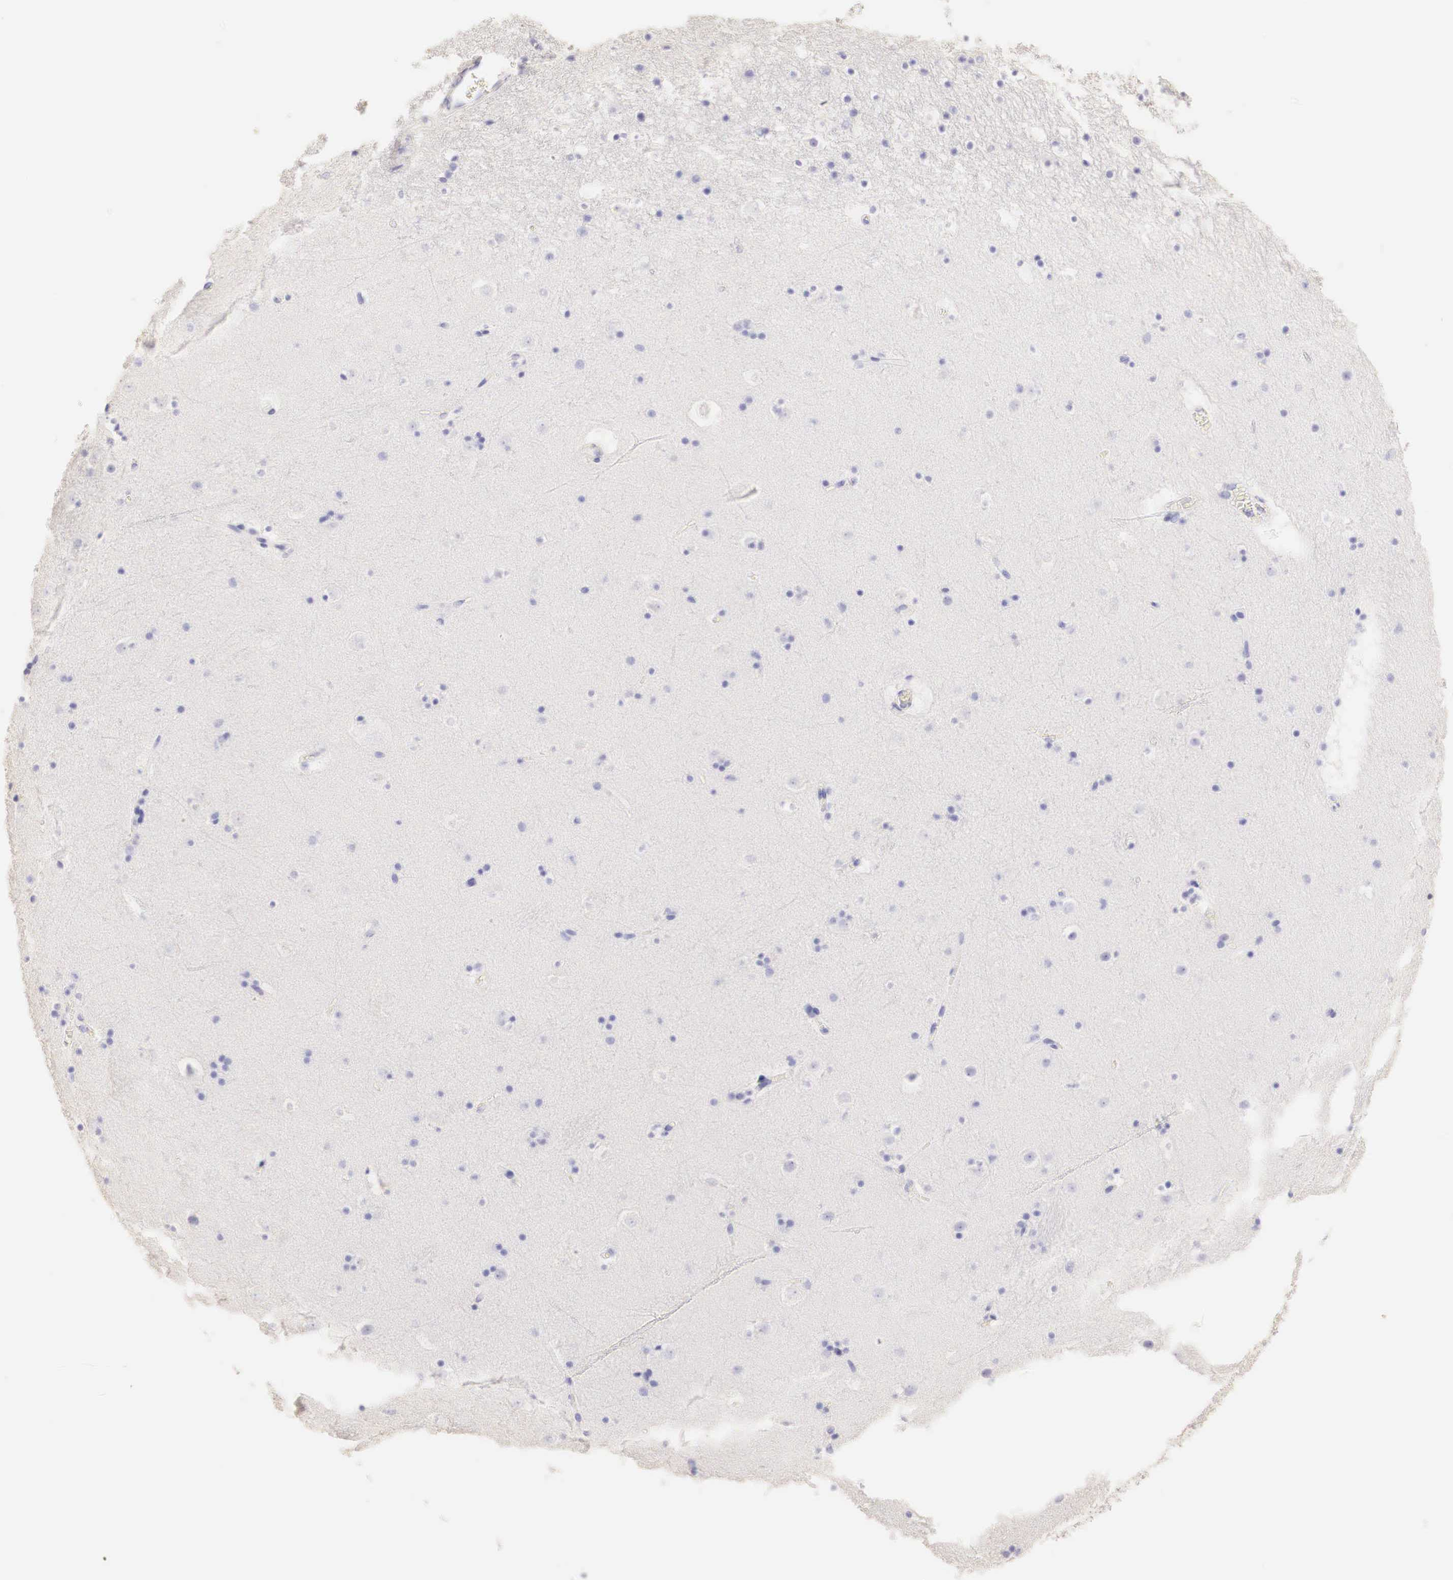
{"staining": {"intensity": "negative", "quantity": "none", "location": "none"}, "tissue": "caudate", "cell_type": "Glial cells", "image_type": "normal", "snomed": [{"axis": "morphology", "description": "Normal tissue, NOS"}, {"axis": "topography", "description": "Lateral ventricle wall"}], "caption": "DAB (3,3'-diaminobenzidine) immunohistochemical staining of benign caudate demonstrates no significant staining in glial cells.", "gene": "ERBB2", "patient": {"sex": "male", "age": 45}}